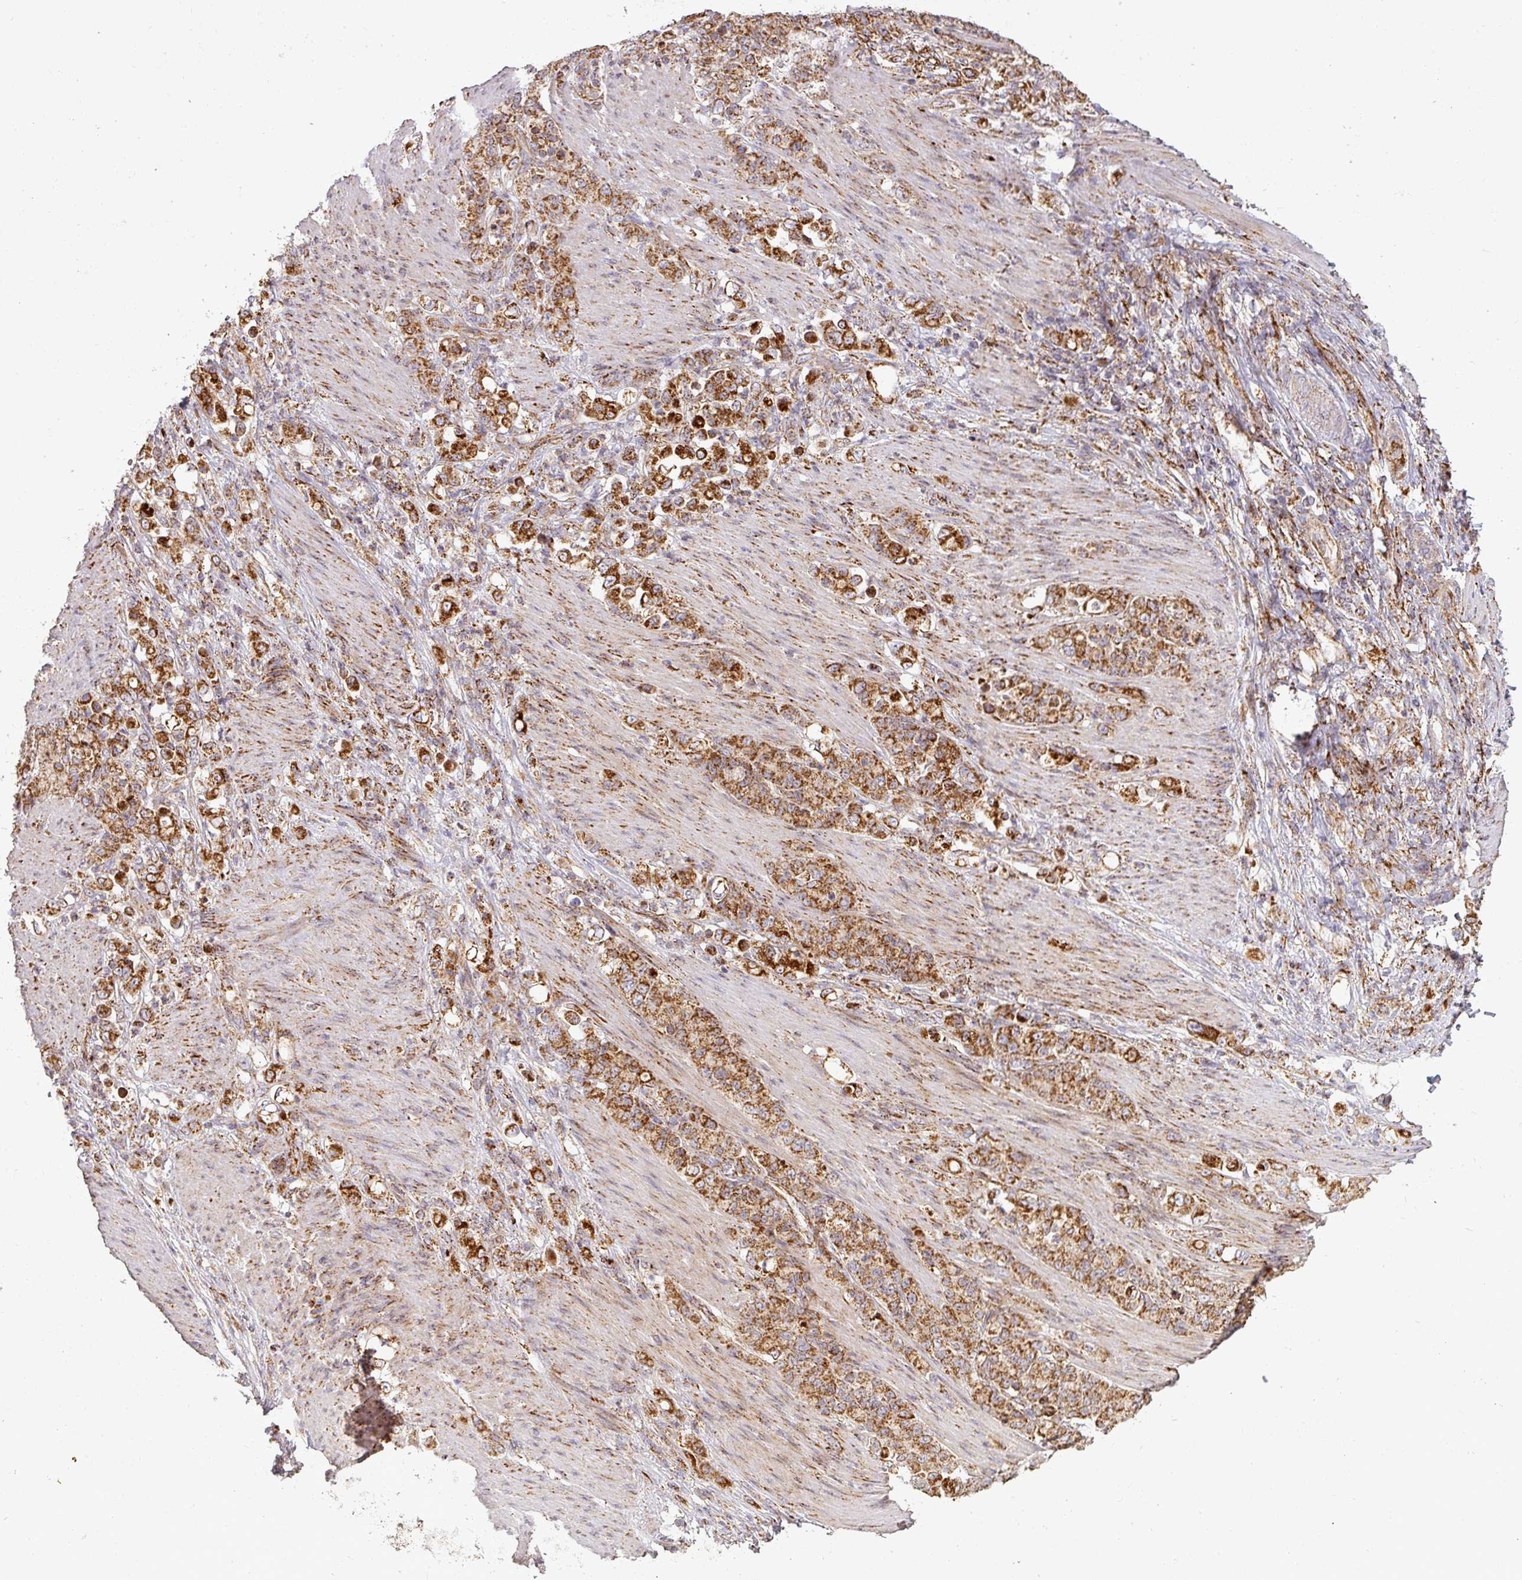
{"staining": {"intensity": "strong", "quantity": ">75%", "location": "cytoplasmic/membranous"}, "tissue": "stomach cancer", "cell_type": "Tumor cells", "image_type": "cancer", "snomed": [{"axis": "morphology", "description": "Adenocarcinoma, NOS"}, {"axis": "topography", "description": "Stomach"}], "caption": "Strong cytoplasmic/membranous protein positivity is seen in about >75% of tumor cells in stomach cancer.", "gene": "GPD2", "patient": {"sex": "female", "age": 79}}